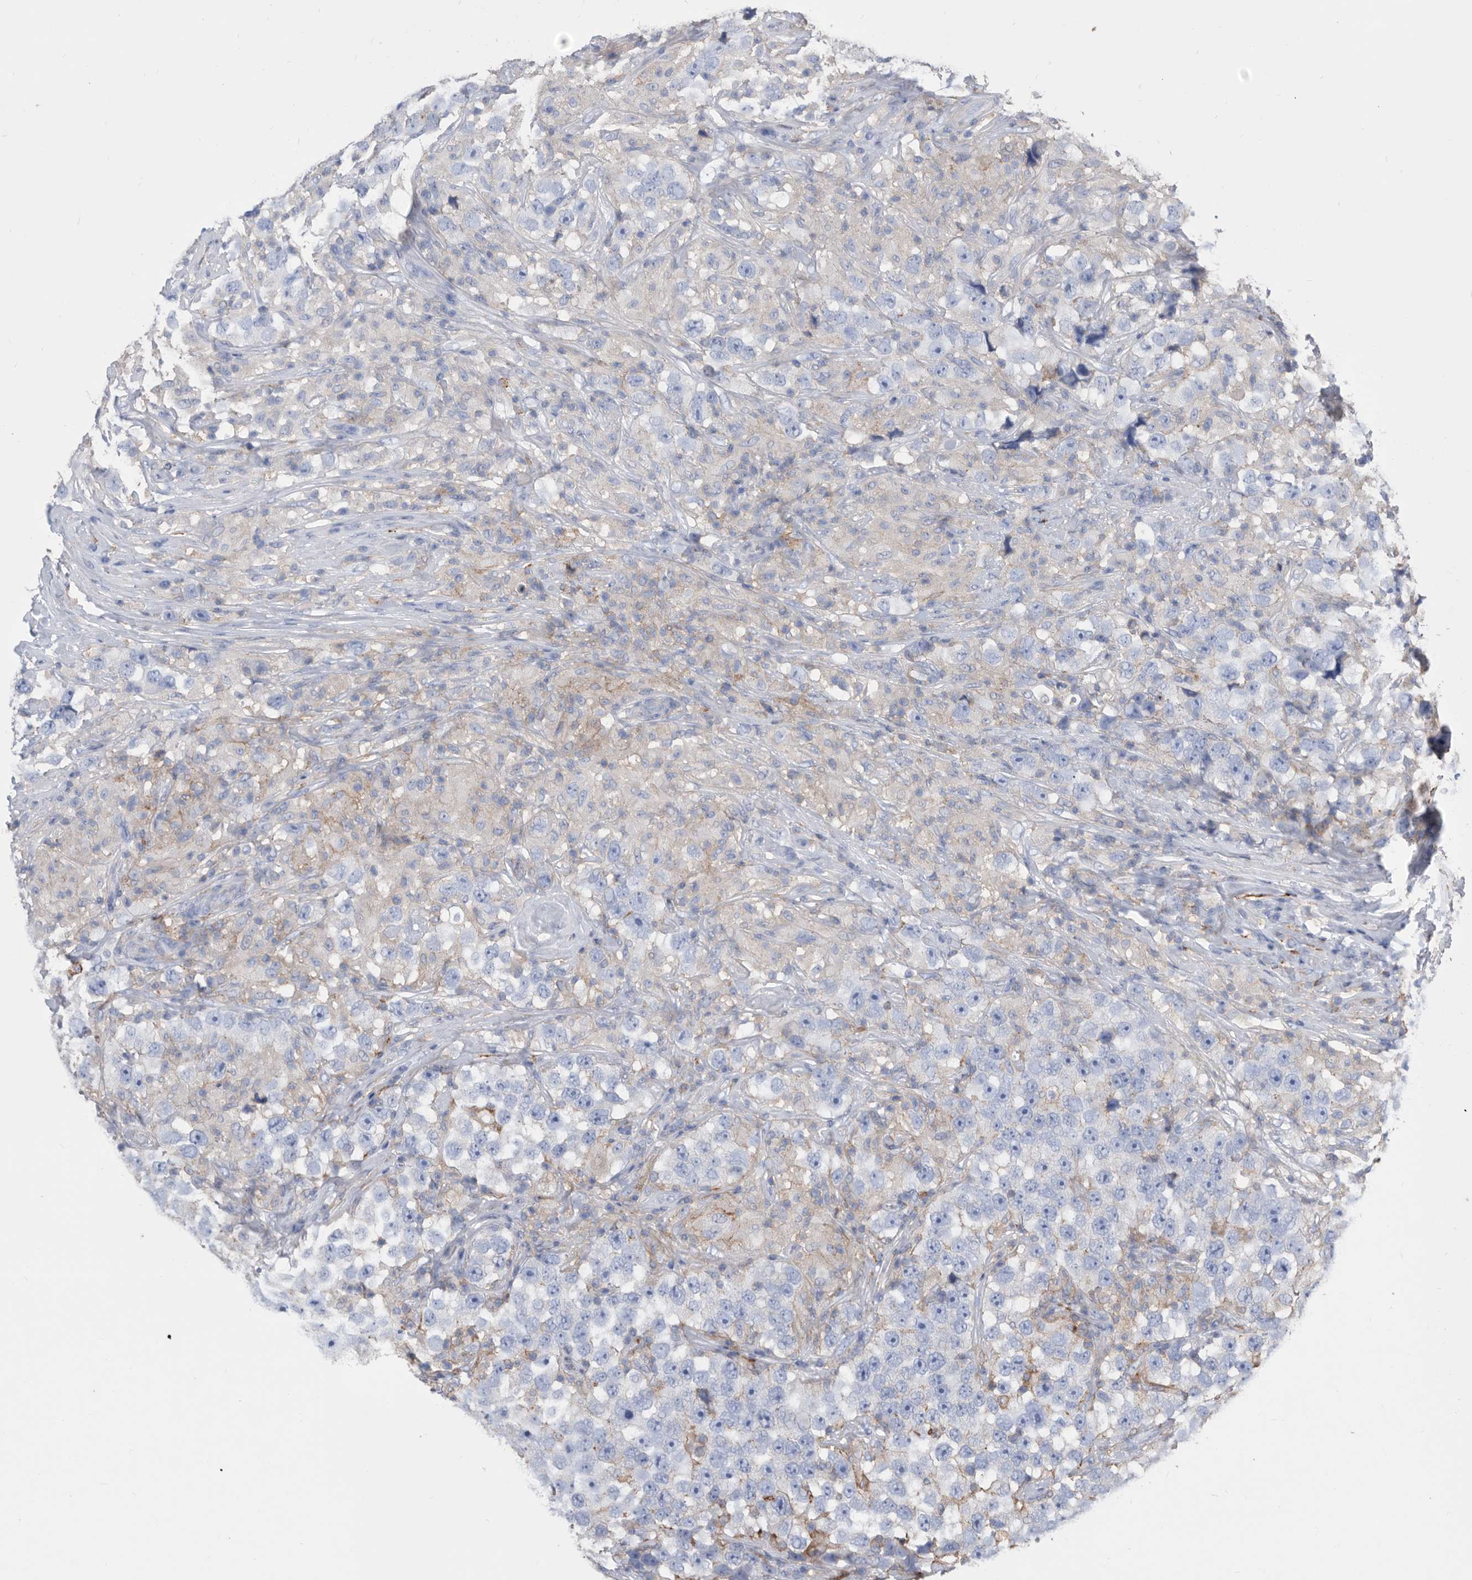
{"staining": {"intensity": "negative", "quantity": "none", "location": "none"}, "tissue": "testis cancer", "cell_type": "Tumor cells", "image_type": "cancer", "snomed": [{"axis": "morphology", "description": "Seminoma, NOS"}, {"axis": "topography", "description": "Testis"}], "caption": "IHC histopathology image of neoplastic tissue: testis seminoma stained with DAB (3,3'-diaminobenzidine) exhibits no significant protein expression in tumor cells.", "gene": "MS4A4A", "patient": {"sex": "male", "age": 49}}